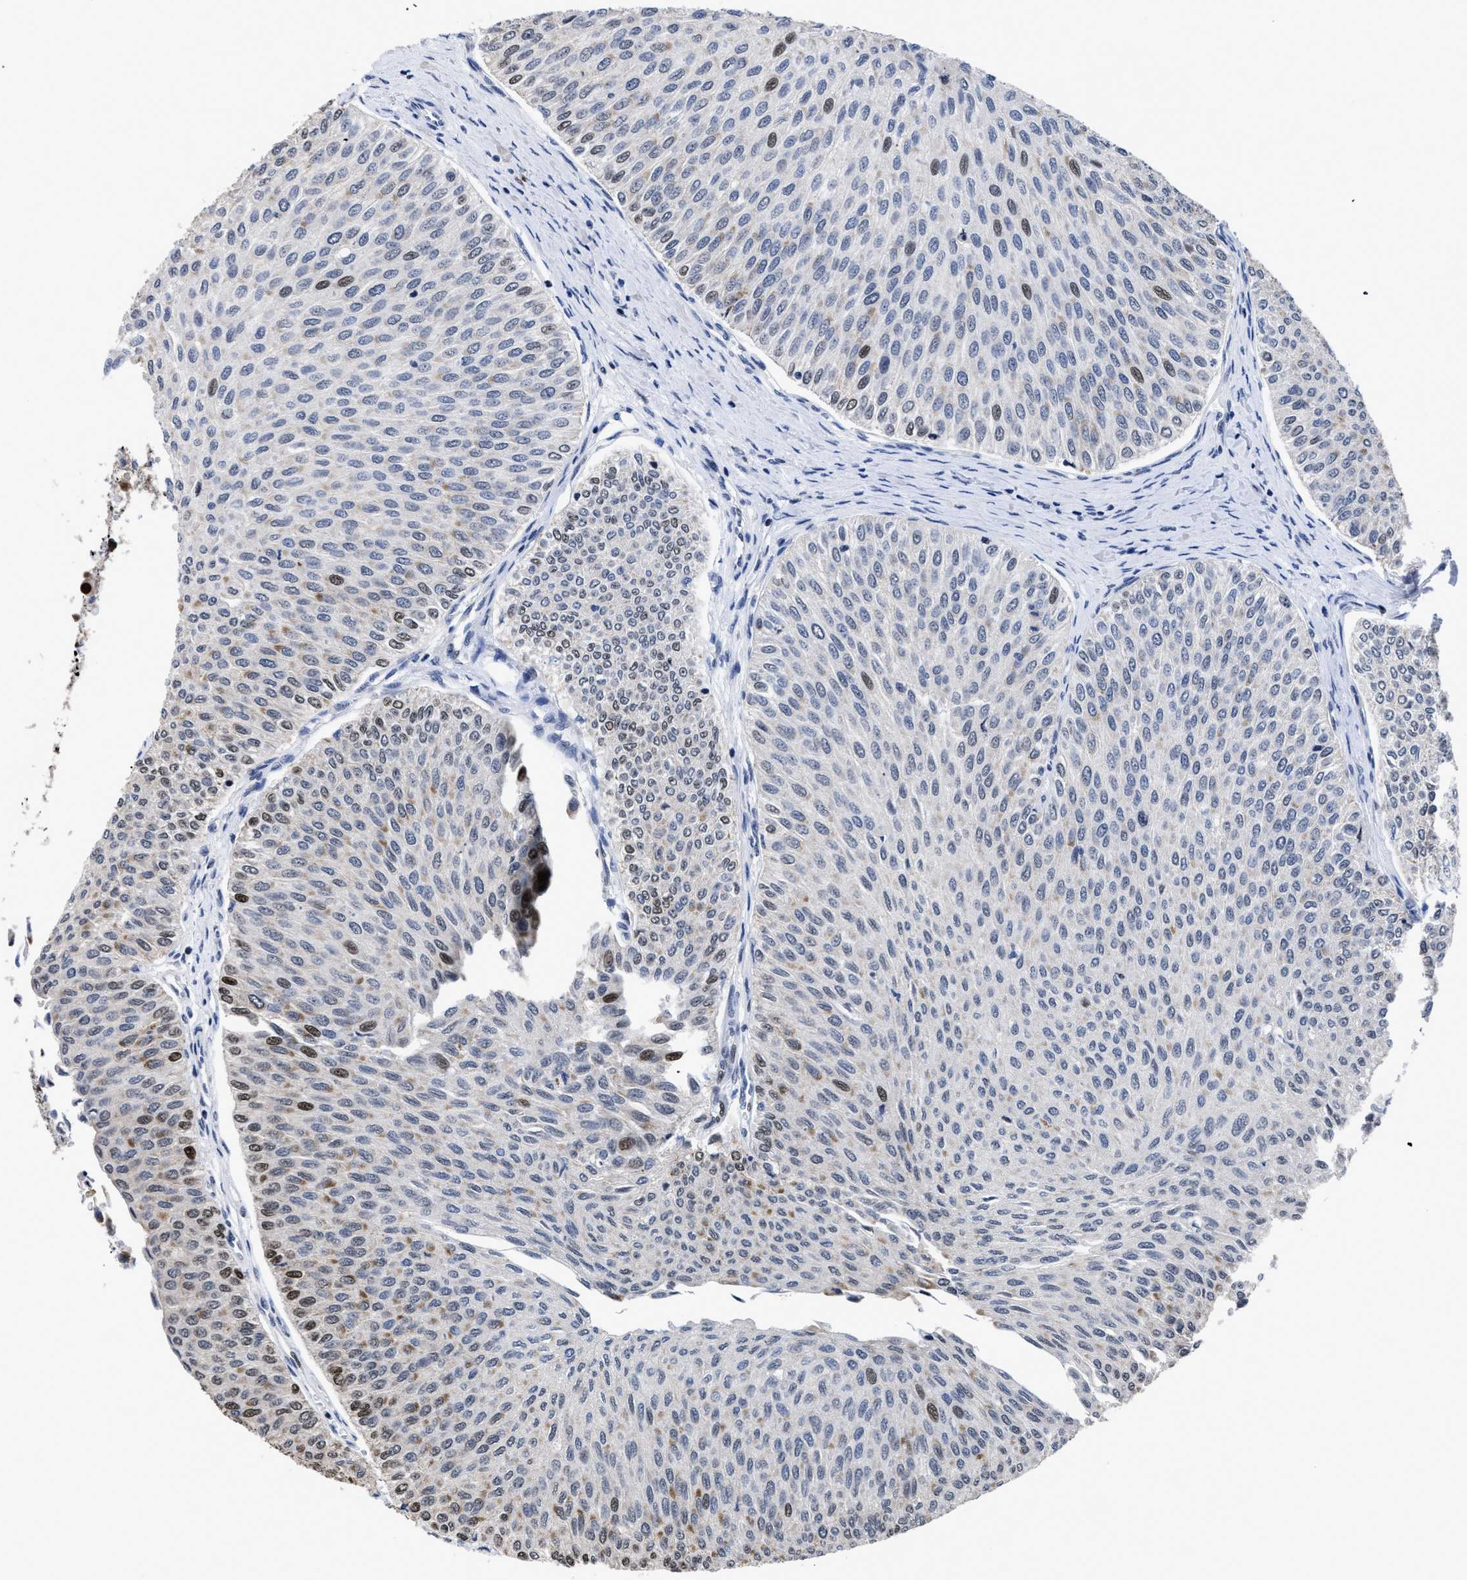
{"staining": {"intensity": "strong", "quantity": "<25%", "location": "nuclear"}, "tissue": "urothelial cancer", "cell_type": "Tumor cells", "image_type": "cancer", "snomed": [{"axis": "morphology", "description": "Urothelial carcinoma, Low grade"}, {"axis": "topography", "description": "Urinary bladder"}], "caption": "The image displays a brown stain indicating the presence of a protein in the nuclear of tumor cells in low-grade urothelial carcinoma. Using DAB (3,3'-diaminobenzidine) (brown) and hematoxylin (blue) stains, captured at high magnification using brightfield microscopy.", "gene": "CALHM3", "patient": {"sex": "male", "age": 78}}